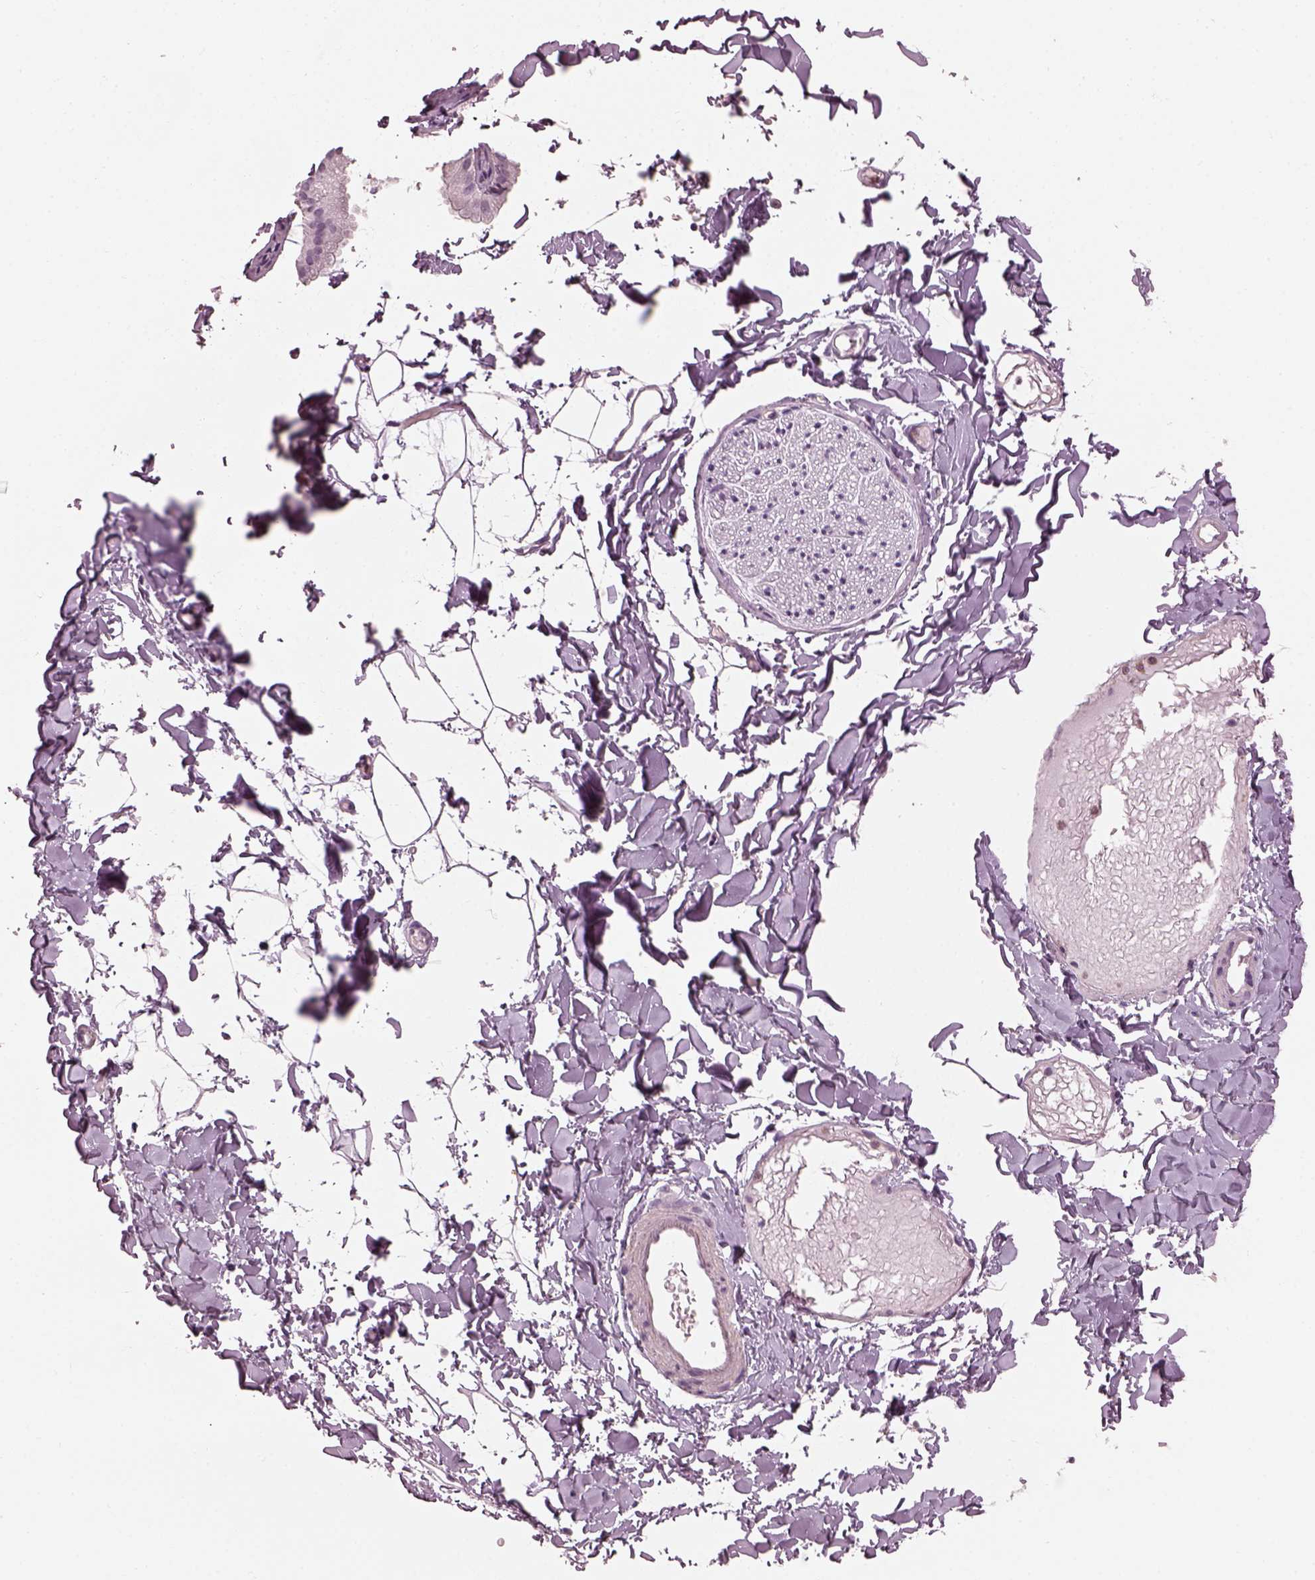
{"staining": {"intensity": "negative", "quantity": "none", "location": "none"}, "tissue": "adipose tissue", "cell_type": "Adipocytes", "image_type": "normal", "snomed": [{"axis": "morphology", "description": "Normal tissue, NOS"}, {"axis": "topography", "description": "Gallbladder"}, {"axis": "topography", "description": "Peripheral nerve tissue"}], "caption": "Immunohistochemistry histopathology image of normal adipose tissue: adipose tissue stained with DAB displays no significant protein positivity in adipocytes.", "gene": "BFSP1", "patient": {"sex": "female", "age": 45}}